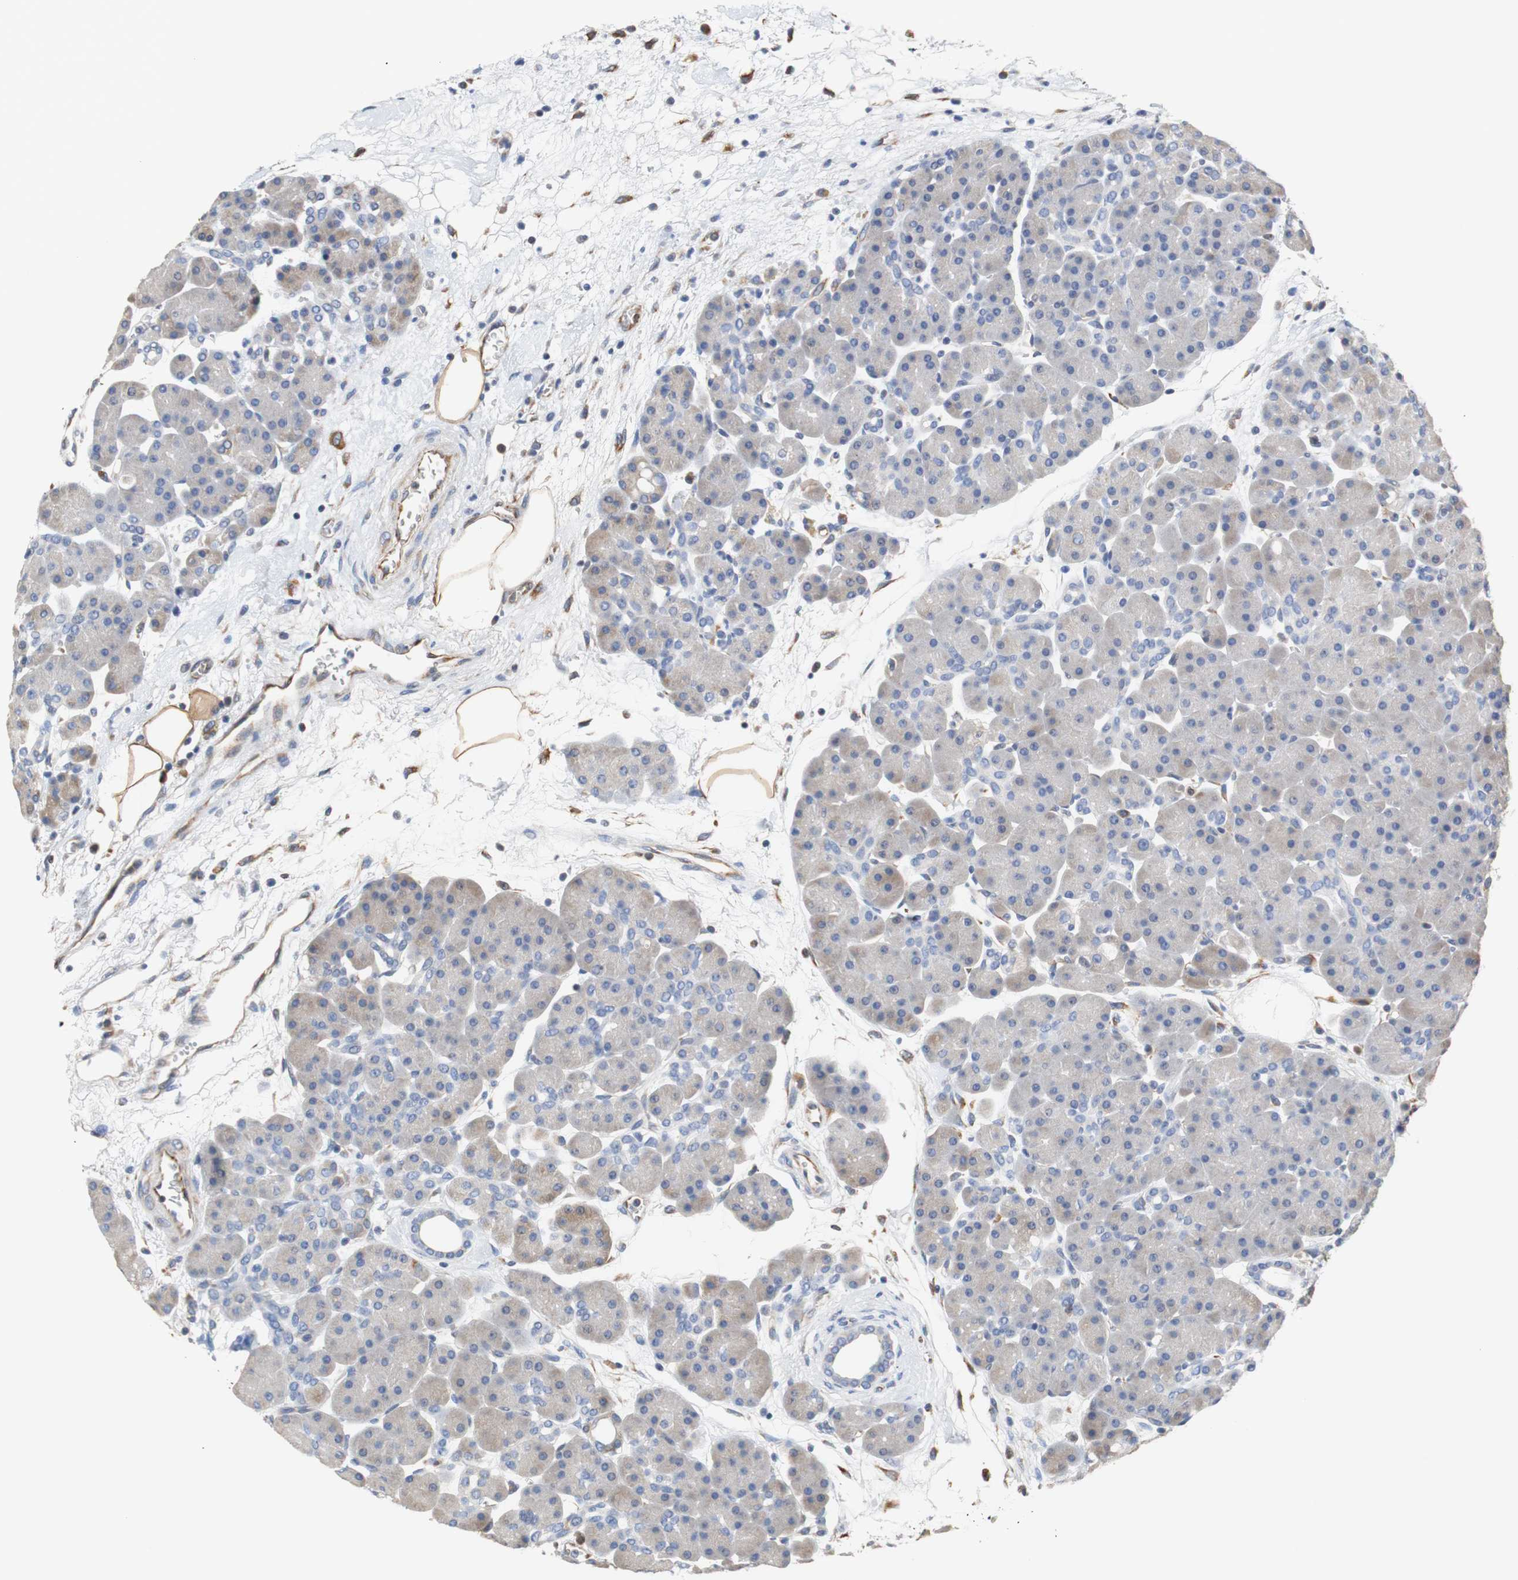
{"staining": {"intensity": "negative", "quantity": "none", "location": "none"}, "tissue": "pancreas", "cell_type": "Exocrine glandular cells", "image_type": "normal", "snomed": [{"axis": "morphology", "description": "Normal tissue, NOS"}, {"axis": "topography", "description": "Pancreas"}], "caption": "This image is of normal pancreas stained with IHC to label a protein in brown with the nuclei are counter-stained blue. There is no staining in exocrine glandular cells. Nuclei are stained in blue.", "gene": "PCK1", "patient": {"sex": "male", "age": 66}}